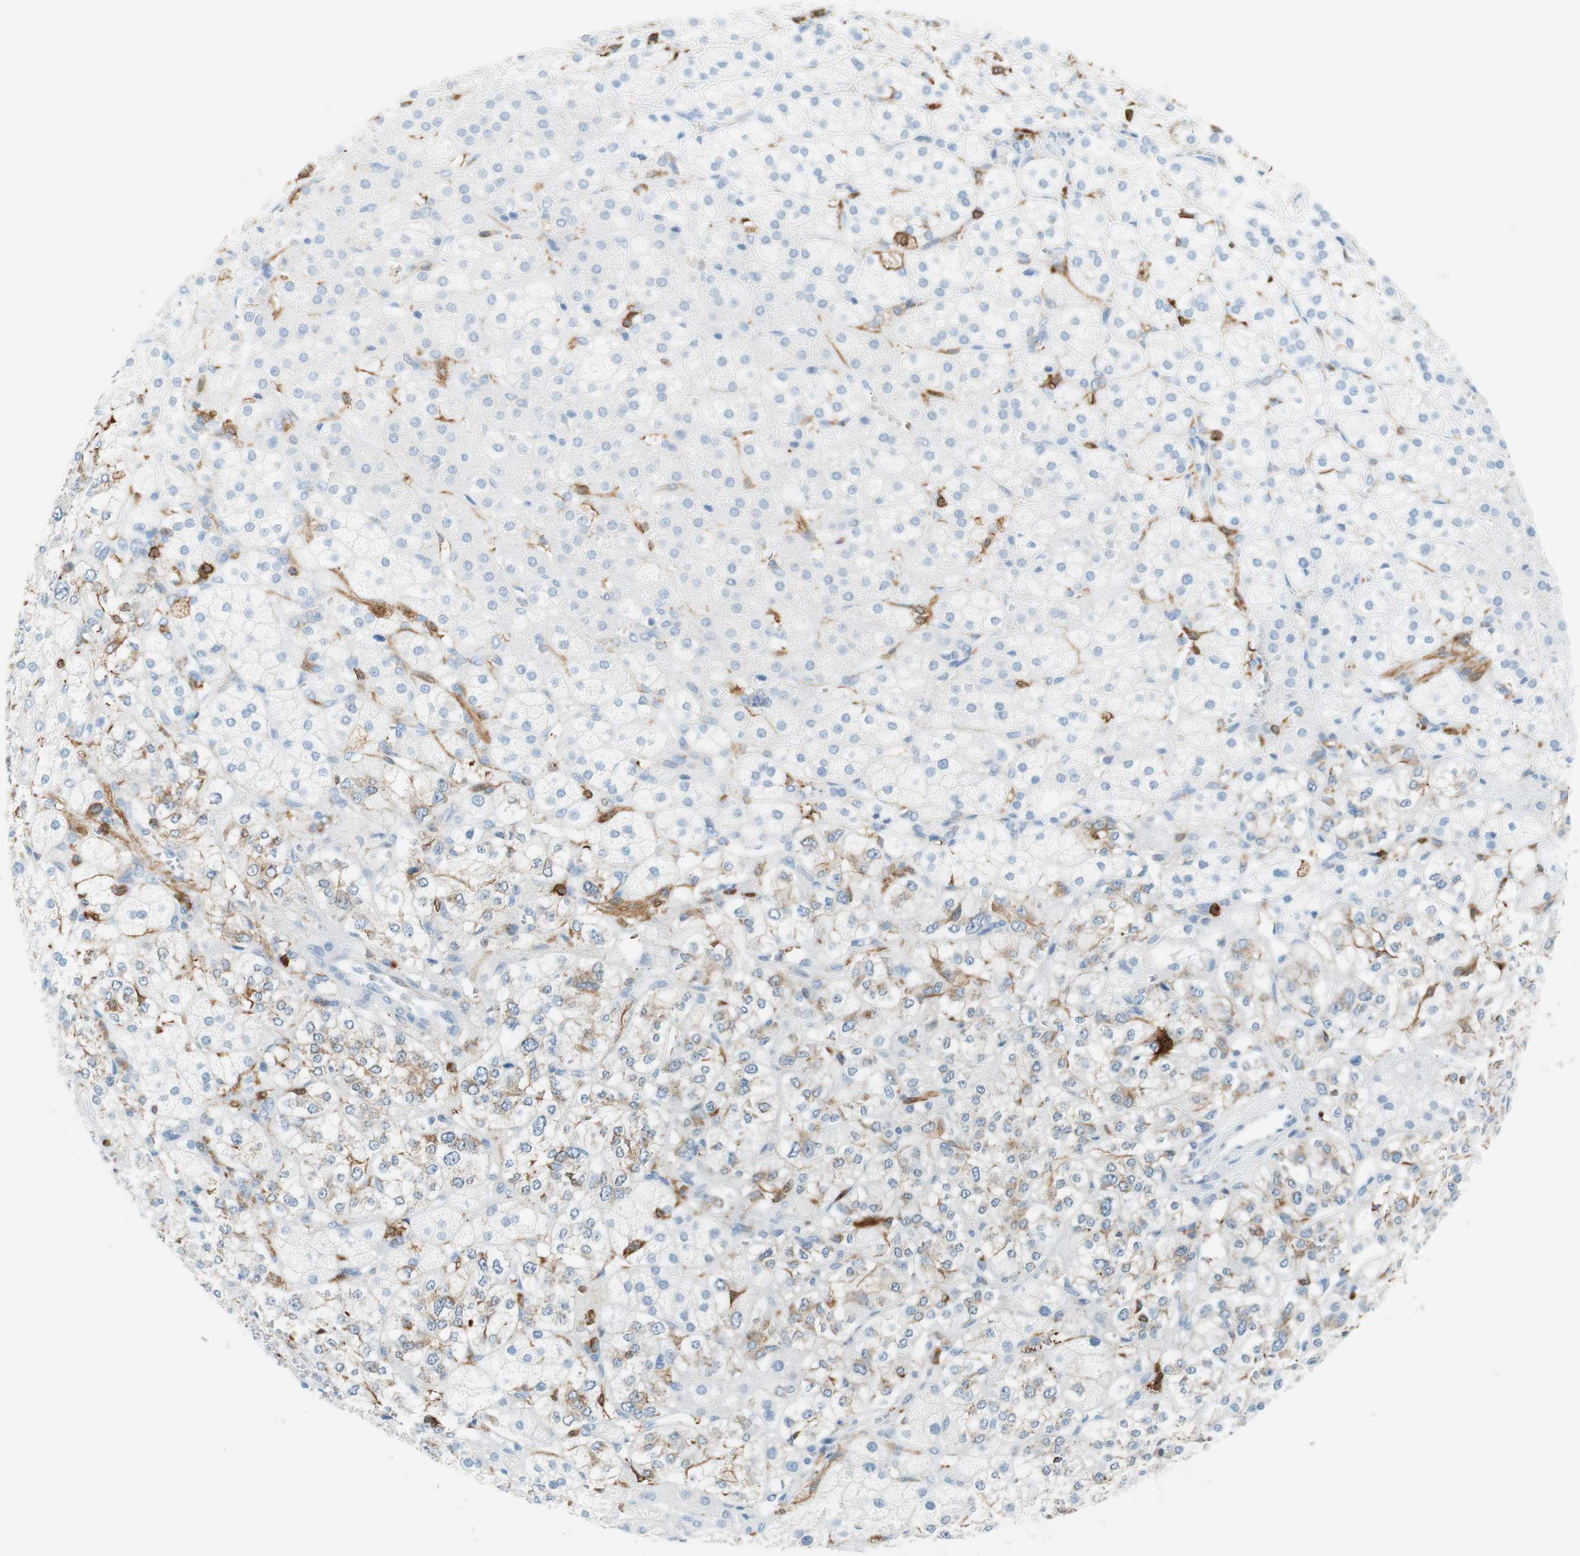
{"staining": {"intensity": "moderate", "quantity": "<25%", "location": "cytoplasmic/membranous"}, "tissue": "adrenal gland", "cell_type": "Glandular cells", "image_type": "normal", "snomed": [{"axis": "morphology", "description": "Normal tissue, NOS"}, {"axis": "topography", "description": "Adrenal gland"}], "caption": "Immunohistochemical staining of unremarkable human adrenal gland displays moderate cytoplasmic/membranous protein staining in about <25% of glandular cells. The protein of interest is shown in brown color, while the nuclei are stained blue.", "gene": "STMN1", "patient": {"sex": "male", "age": 56}}